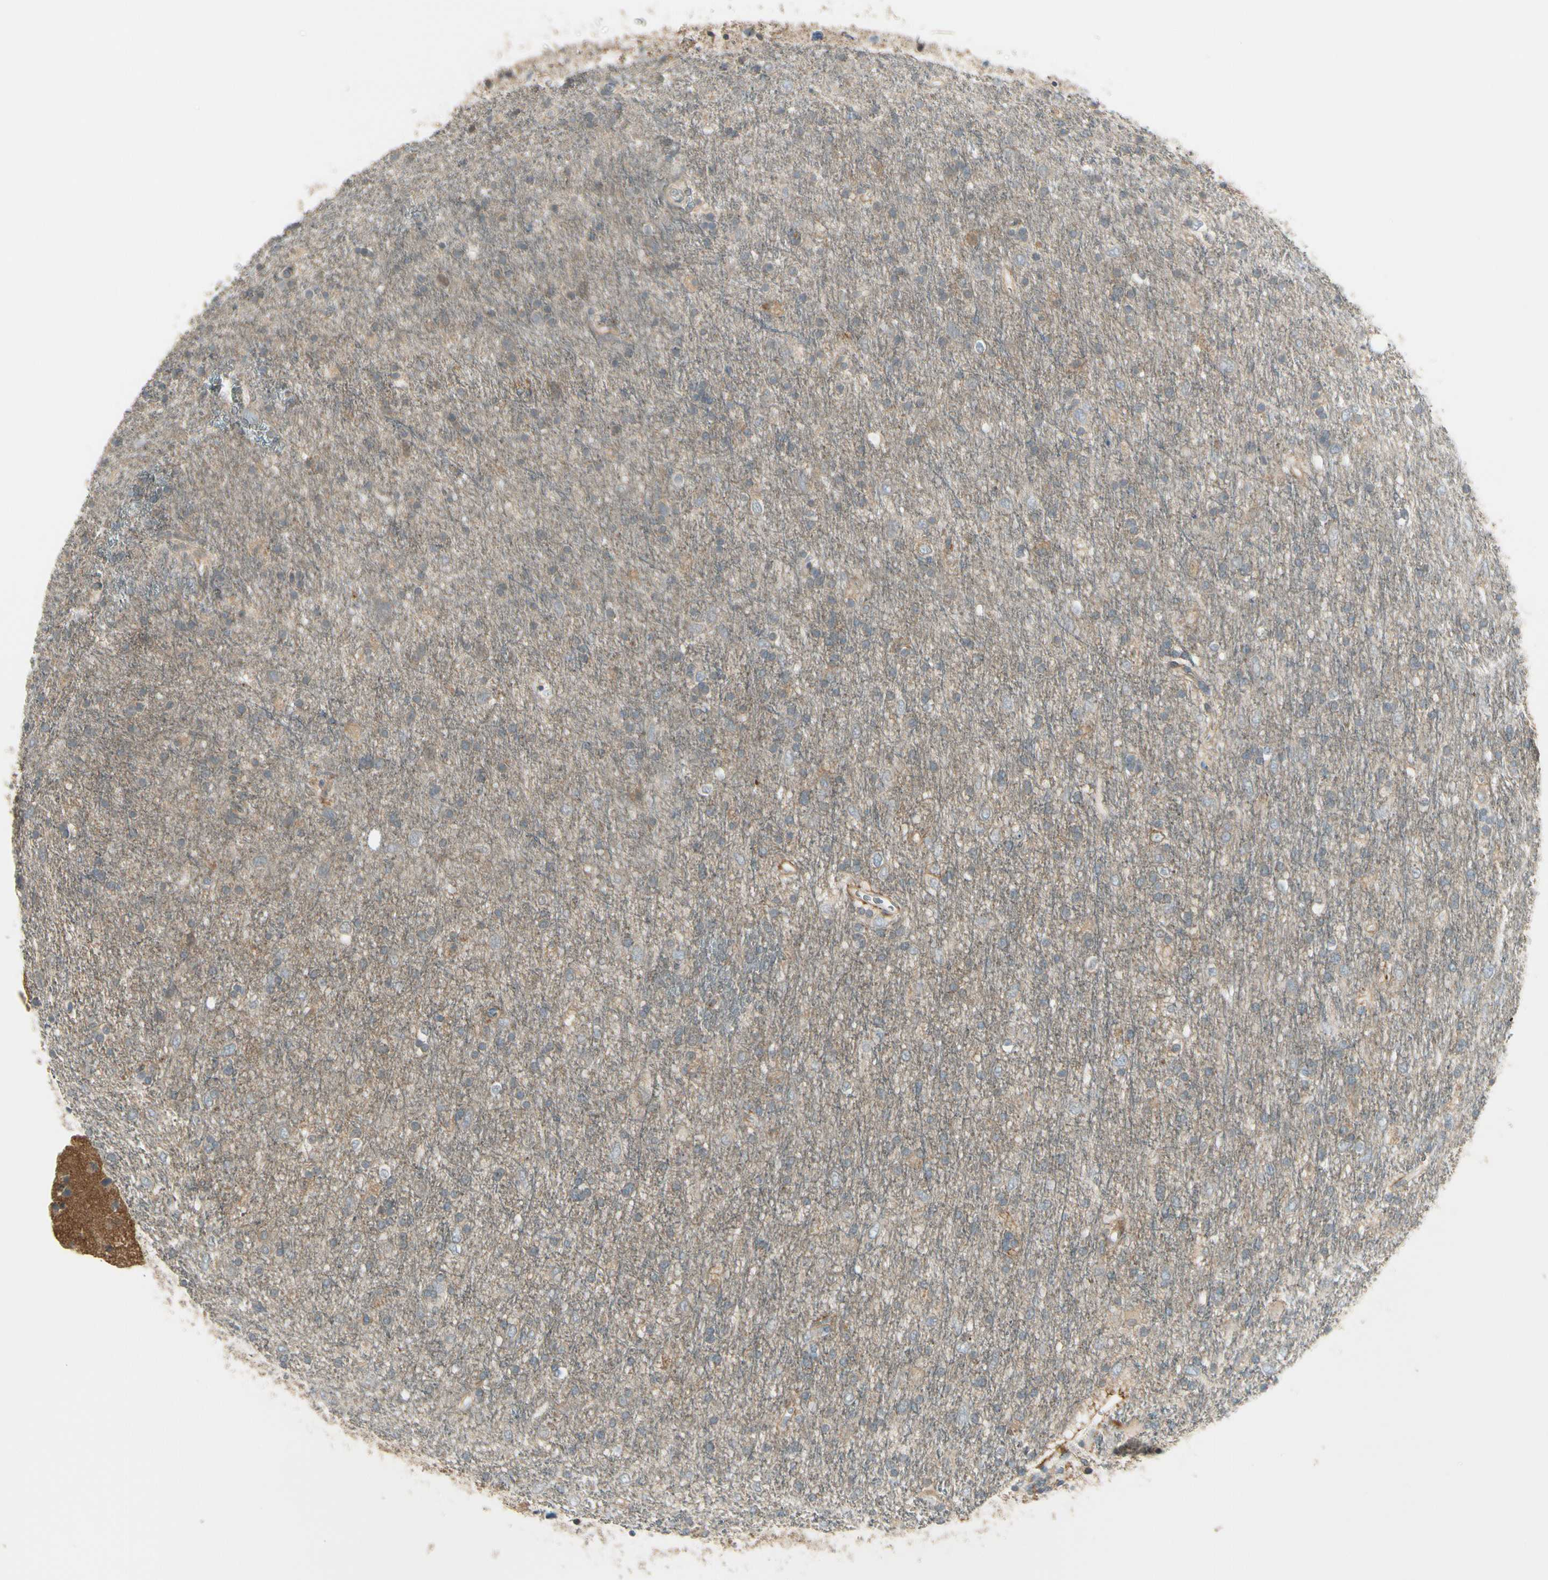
{"staining": {"intensity": "moderate", "quantity": "<25%", "location": "cytoplasmic/membranous"}, "tissue": "glioma", "cell_type": "Tumor cells", "image_type": "cancer", "snomed": [{"axis": "morphology", "description": "Glioma, malignant, Low grade"}, {"axis": "topography", "description": "Brain"}], "caption": "High-magnification brightfield microscopy of low-grade glioma (malignant) stained with DAB (brown) and counterstained with hematoxylin (blue). tumor cells exhibit moderate cytoplasmic/membranous staining is appreciated in about<25% of cells.", "gene": "PPP3CB", "patient": {"sex": "male", "age": 77}}